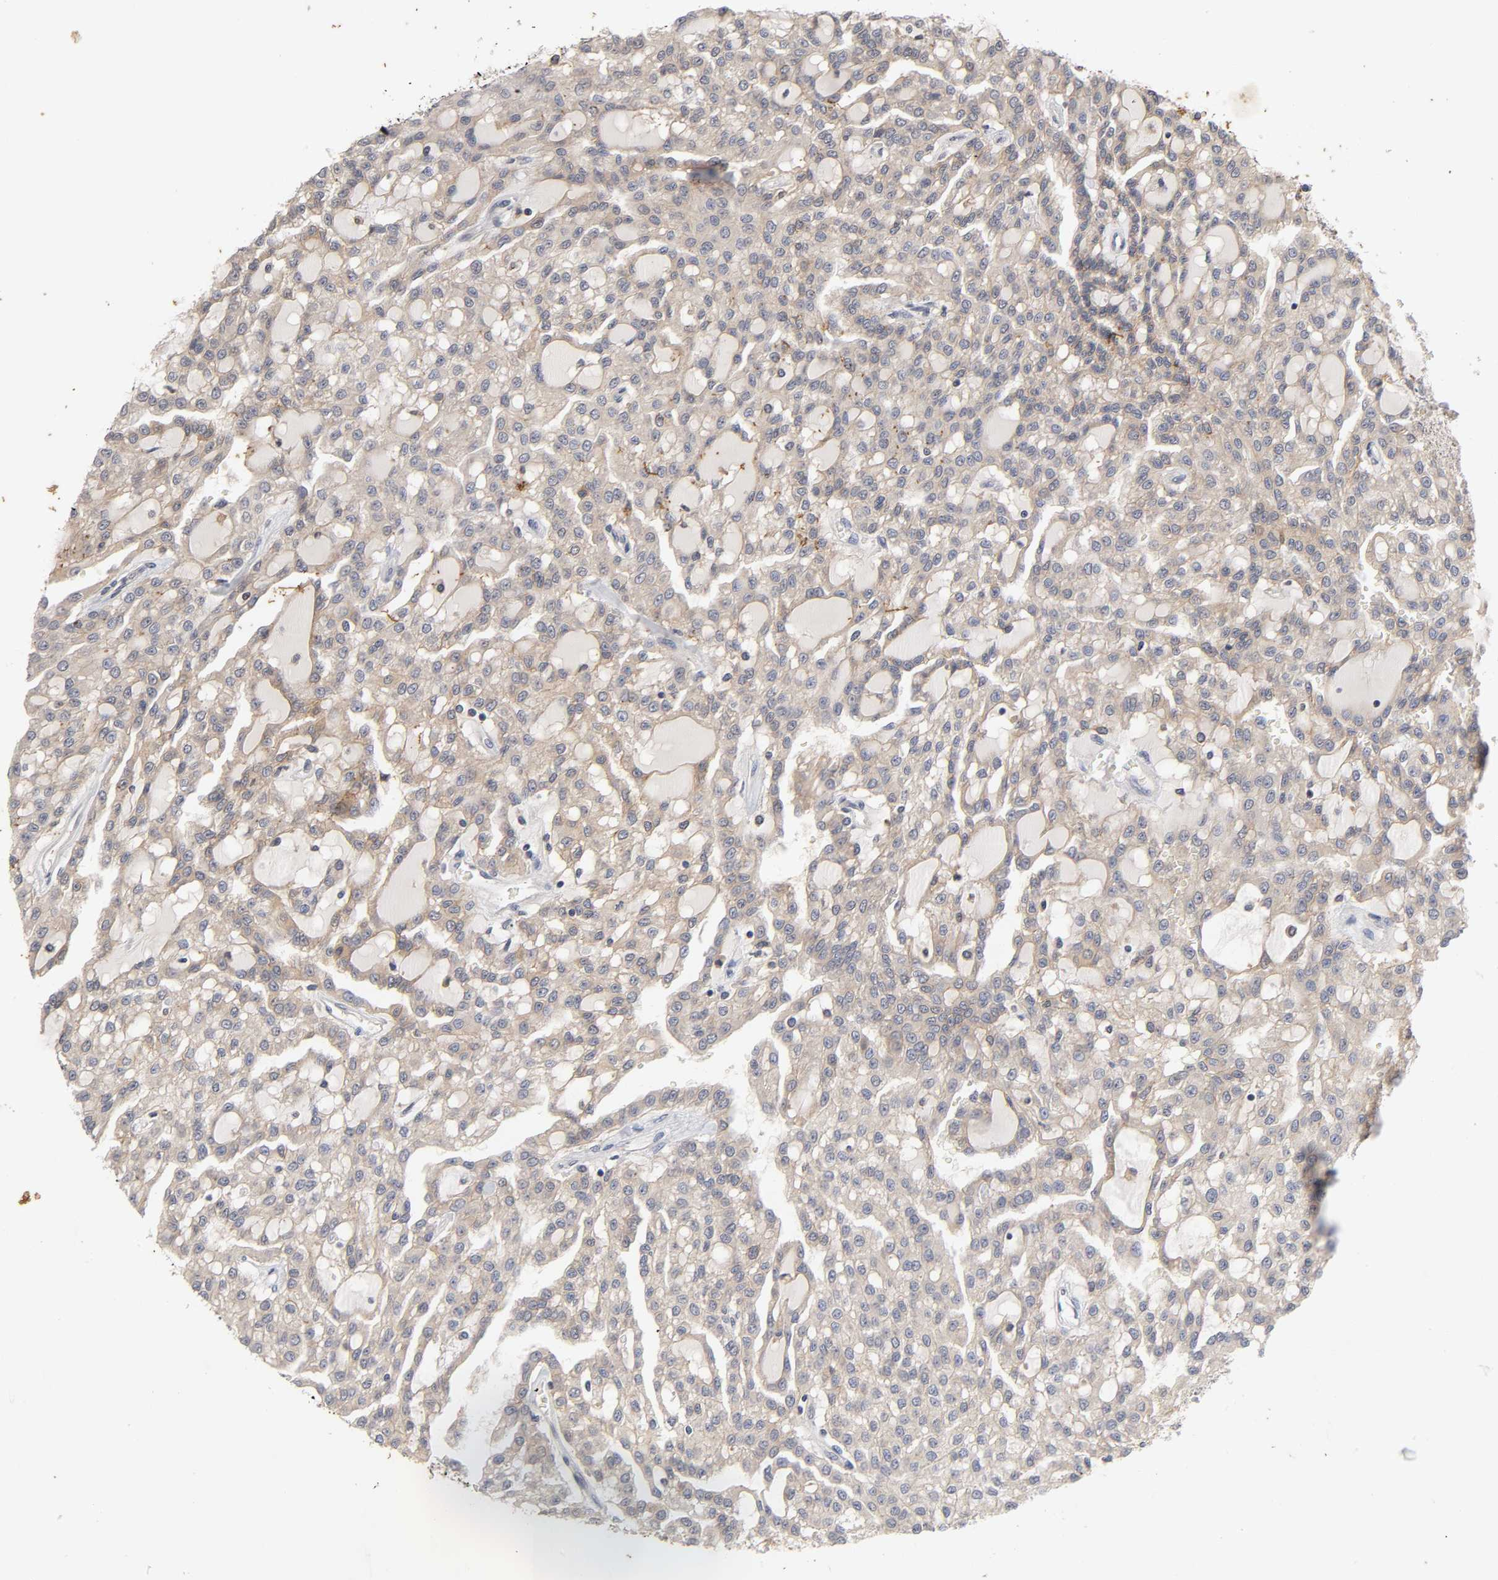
{"staining": {"intensity": "weak", "quantity": ">75%", "location": "cytoplasmic/membranous"}, "tissue": "renal cancer", "cell_type": "Tumor cells", "image_type": "cancer", "snomed": [{"axis": "morphology", "description": "Adenocarcinoma, NOS"}, {"axis": "topography", "description": "Kidney"}], "caption": "About >75% of tumor cells in human adenocarcinoma (renal) demonstrate weak cytoplasmic/membranous protein positivity as visualized by brown immunohistochemical staining.", "gene": "CXADR", "patient": {"sex": "male", "age": 63}}